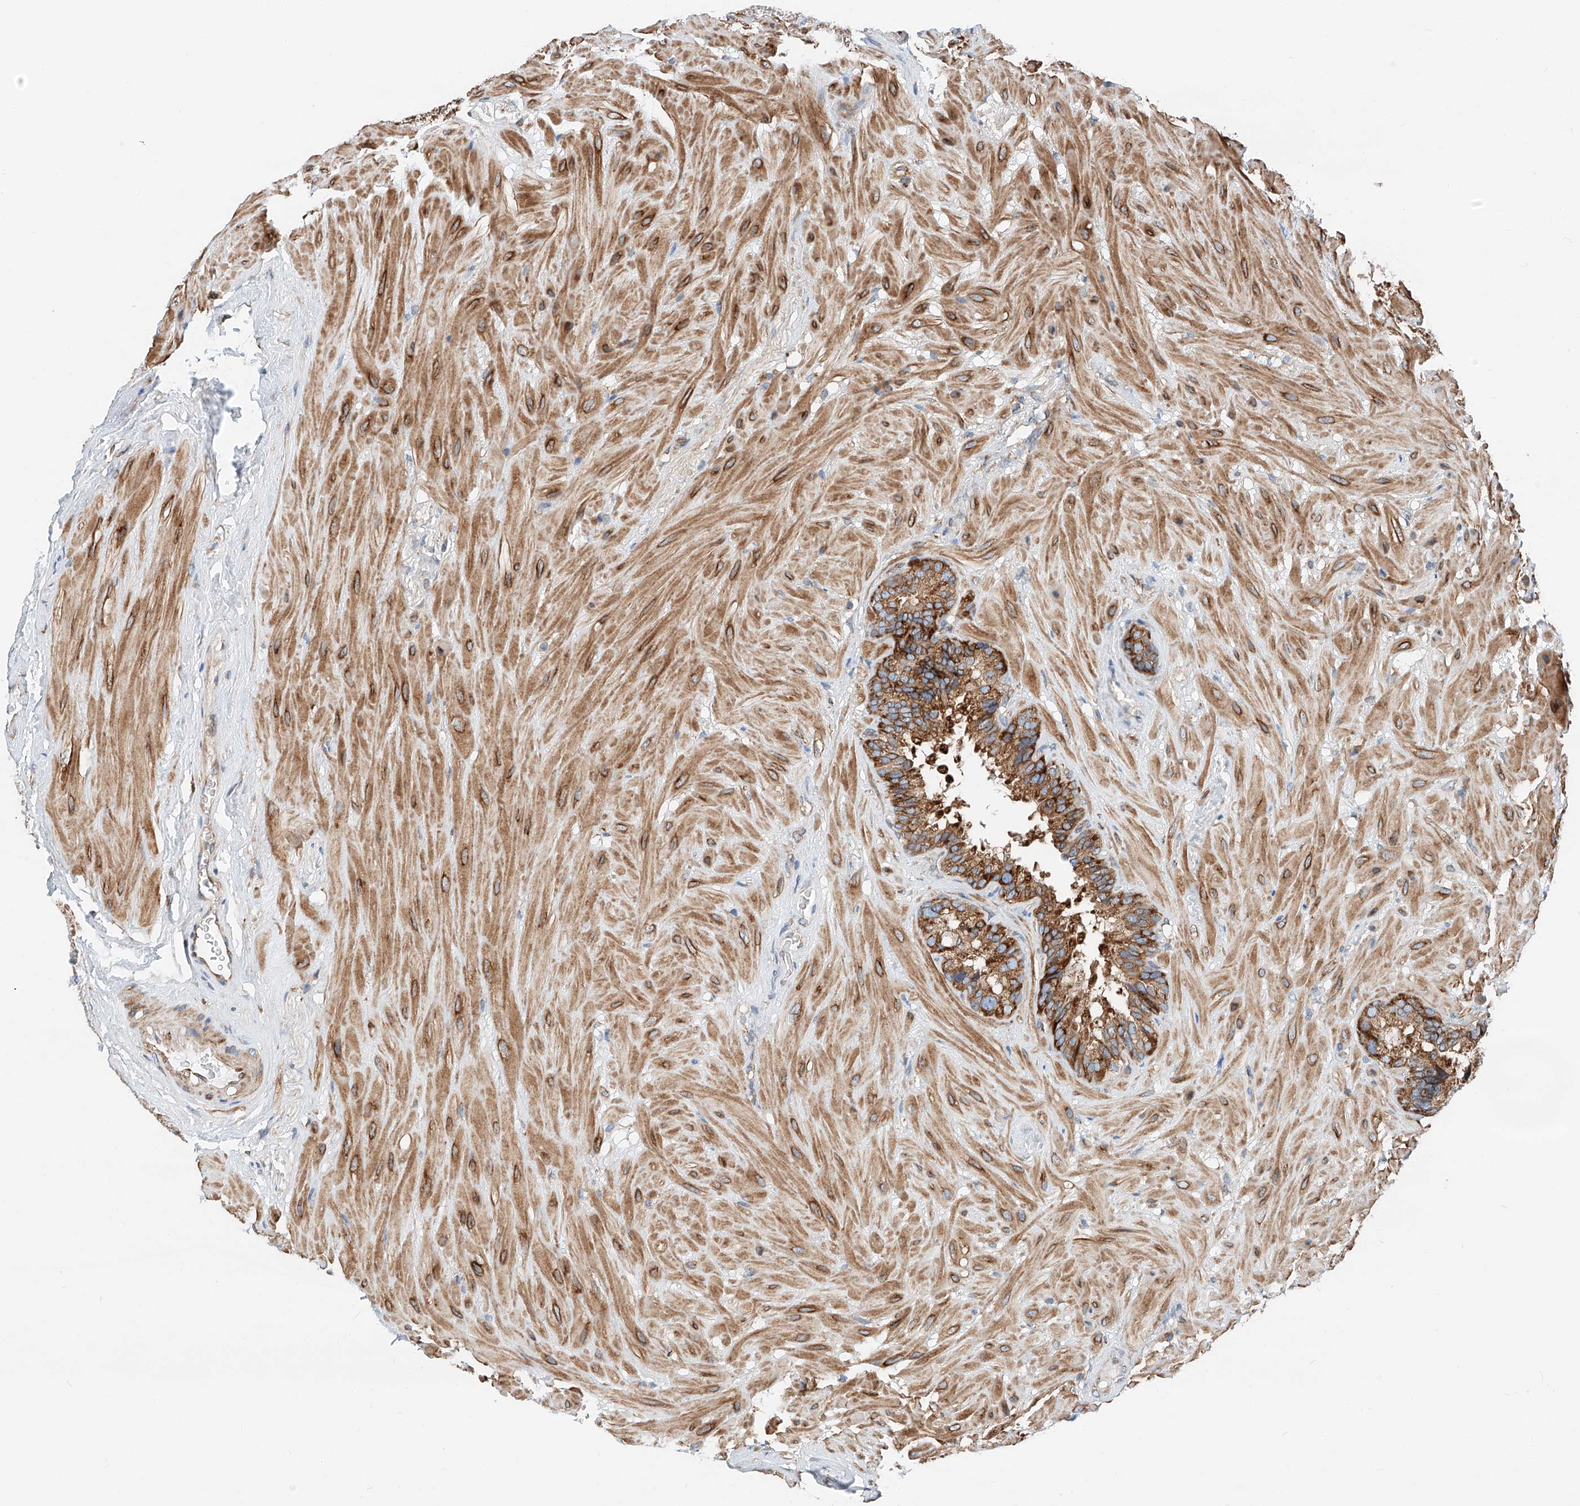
{"staining": {"intensity": "strong", "quantity": ">75%", "location": "cytoplasmic/membranous"}, "tissue": "seminal vesicle", "cell_type": "Glandular cells", "image_type": "normal", "snomed": [{"axis": "morphology", "description": "Normal tissue, NOS"}, {"axis": "topography", "description": "Prostate"}, {"axis": "topography", "description": "Seminal veicle"}], "caption": "An immunohistochemistry histopathology image of unremarkable tissue is shown. Protein staining in brown shows strong cytoplasmic/membranous positivity in seminal vesicle within glandular cells.", "gene": "ZC3H15", "patient": {"sex": "male", "age": 68}}